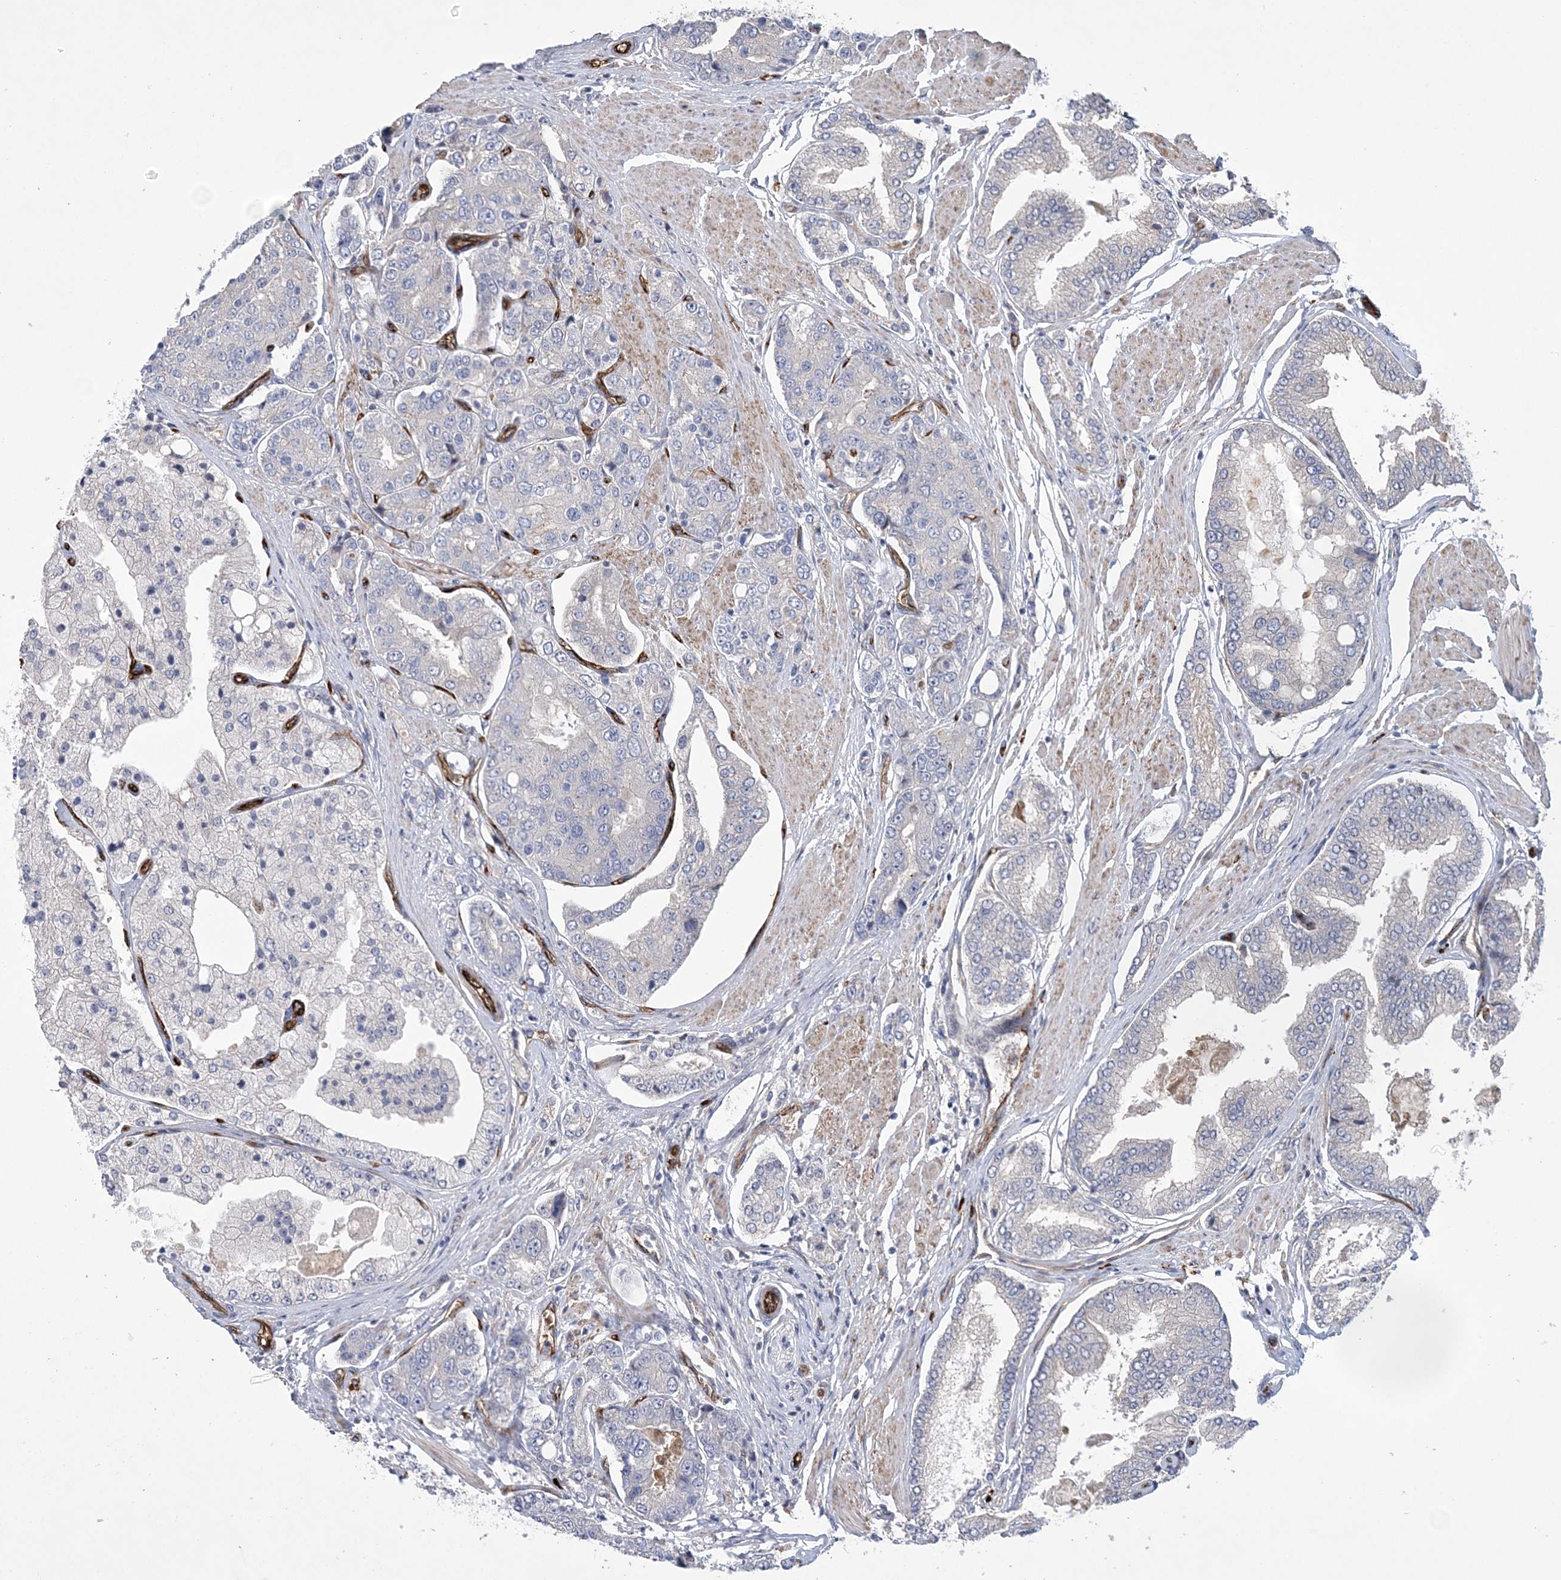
{"staining": {"intensity": "negative", "quantity": "none", "location": "none"}, "tissue": "prostate cancer", "cell_type": "Tumor cells", "image_type": "cancer", "snomed": [{"axis": "morphology", "description": "Adenocarcinoma, High grade"}, {"axis": "topography", "description": "Prostate"}], "caption": "Tumor cells are negative for protein expression in human prostate adenocarcinoma (high-grade). The staining is performed using DAB brown chromogen with nuclei counter-stained in using hematoxylin.", "gene": "CALN1", "patient": {"sex": "male", "age": 50}}